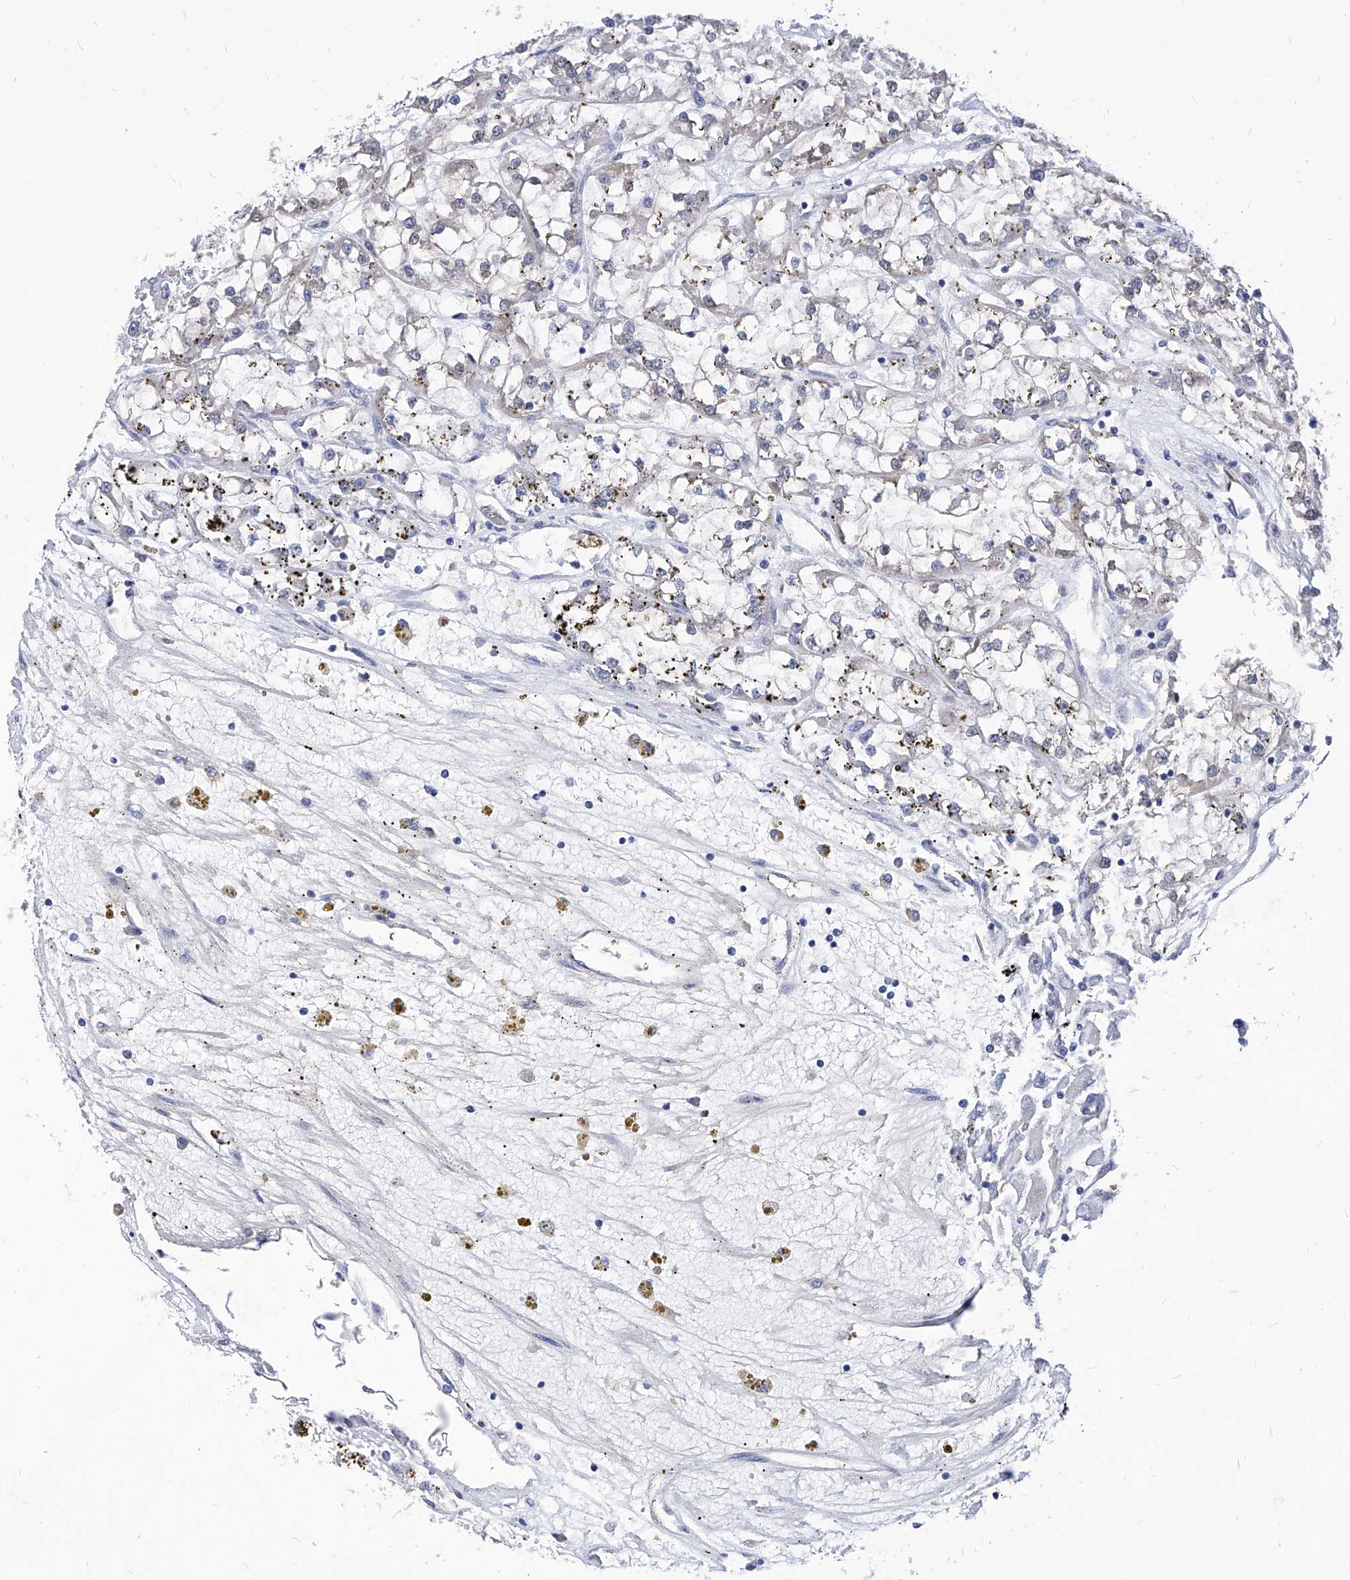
{"staining": {"intensity": "negative", "quantity": "none", "location": "none"}, "tissue": "renal cancer", "cell_type": "Tumor cells", "image_type": "cancer", "snomed": [{"axis": "morphology", "description": "Adenocarcinoma, NOS"}, {"axis": "topography", "description": "Kidney"}], "caption": "This is a micrograph of IHC staining of adenocarcinoma (renal), which shows no staining in tumor cells.", "gene": "XPNPEP1", "patient": {"sex": "female", "age": 52}}